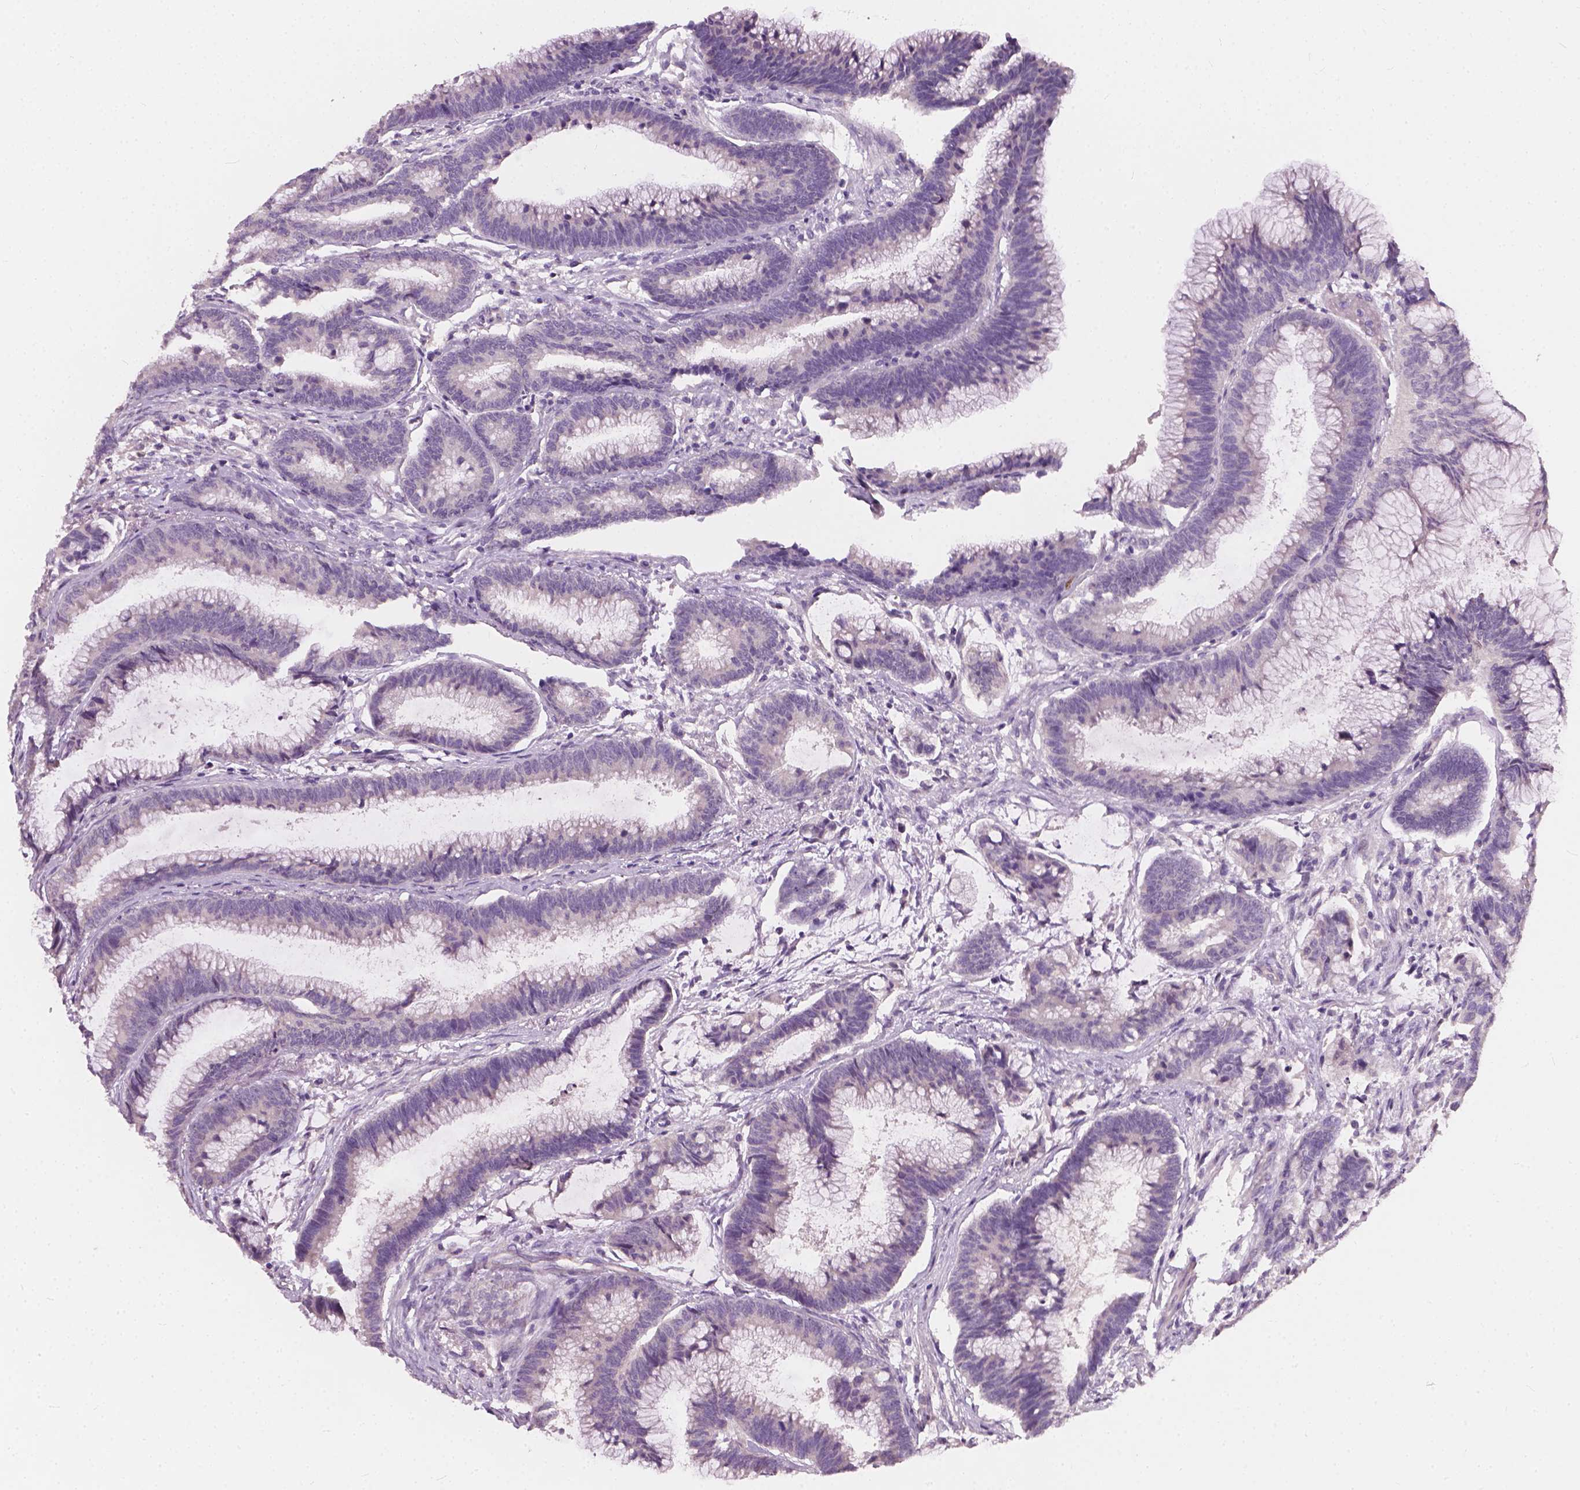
{"staining": {"intensity": "negative", "quantity": "none", "location": "none"}, "tissue": "colorectal cancer", "cell_type": "Tumor cells", "image_type": "cancer", "snomed": [{"axis": "morphology", "description": "Adenocarcinoma, NOS"}, {"axis": "topography", "description": "Colon"}], "caption": "Immunohistochemical staining of colorectal cancer (adenocarcinoma) demonstrates no significant positivity in tumor cells. (Brightfield microscopy of DAB (3,3'-diaminobenzidine) IHC at high magnification).", "gene": "KRT17", "patient": {"sex": "female", "age": 78}}